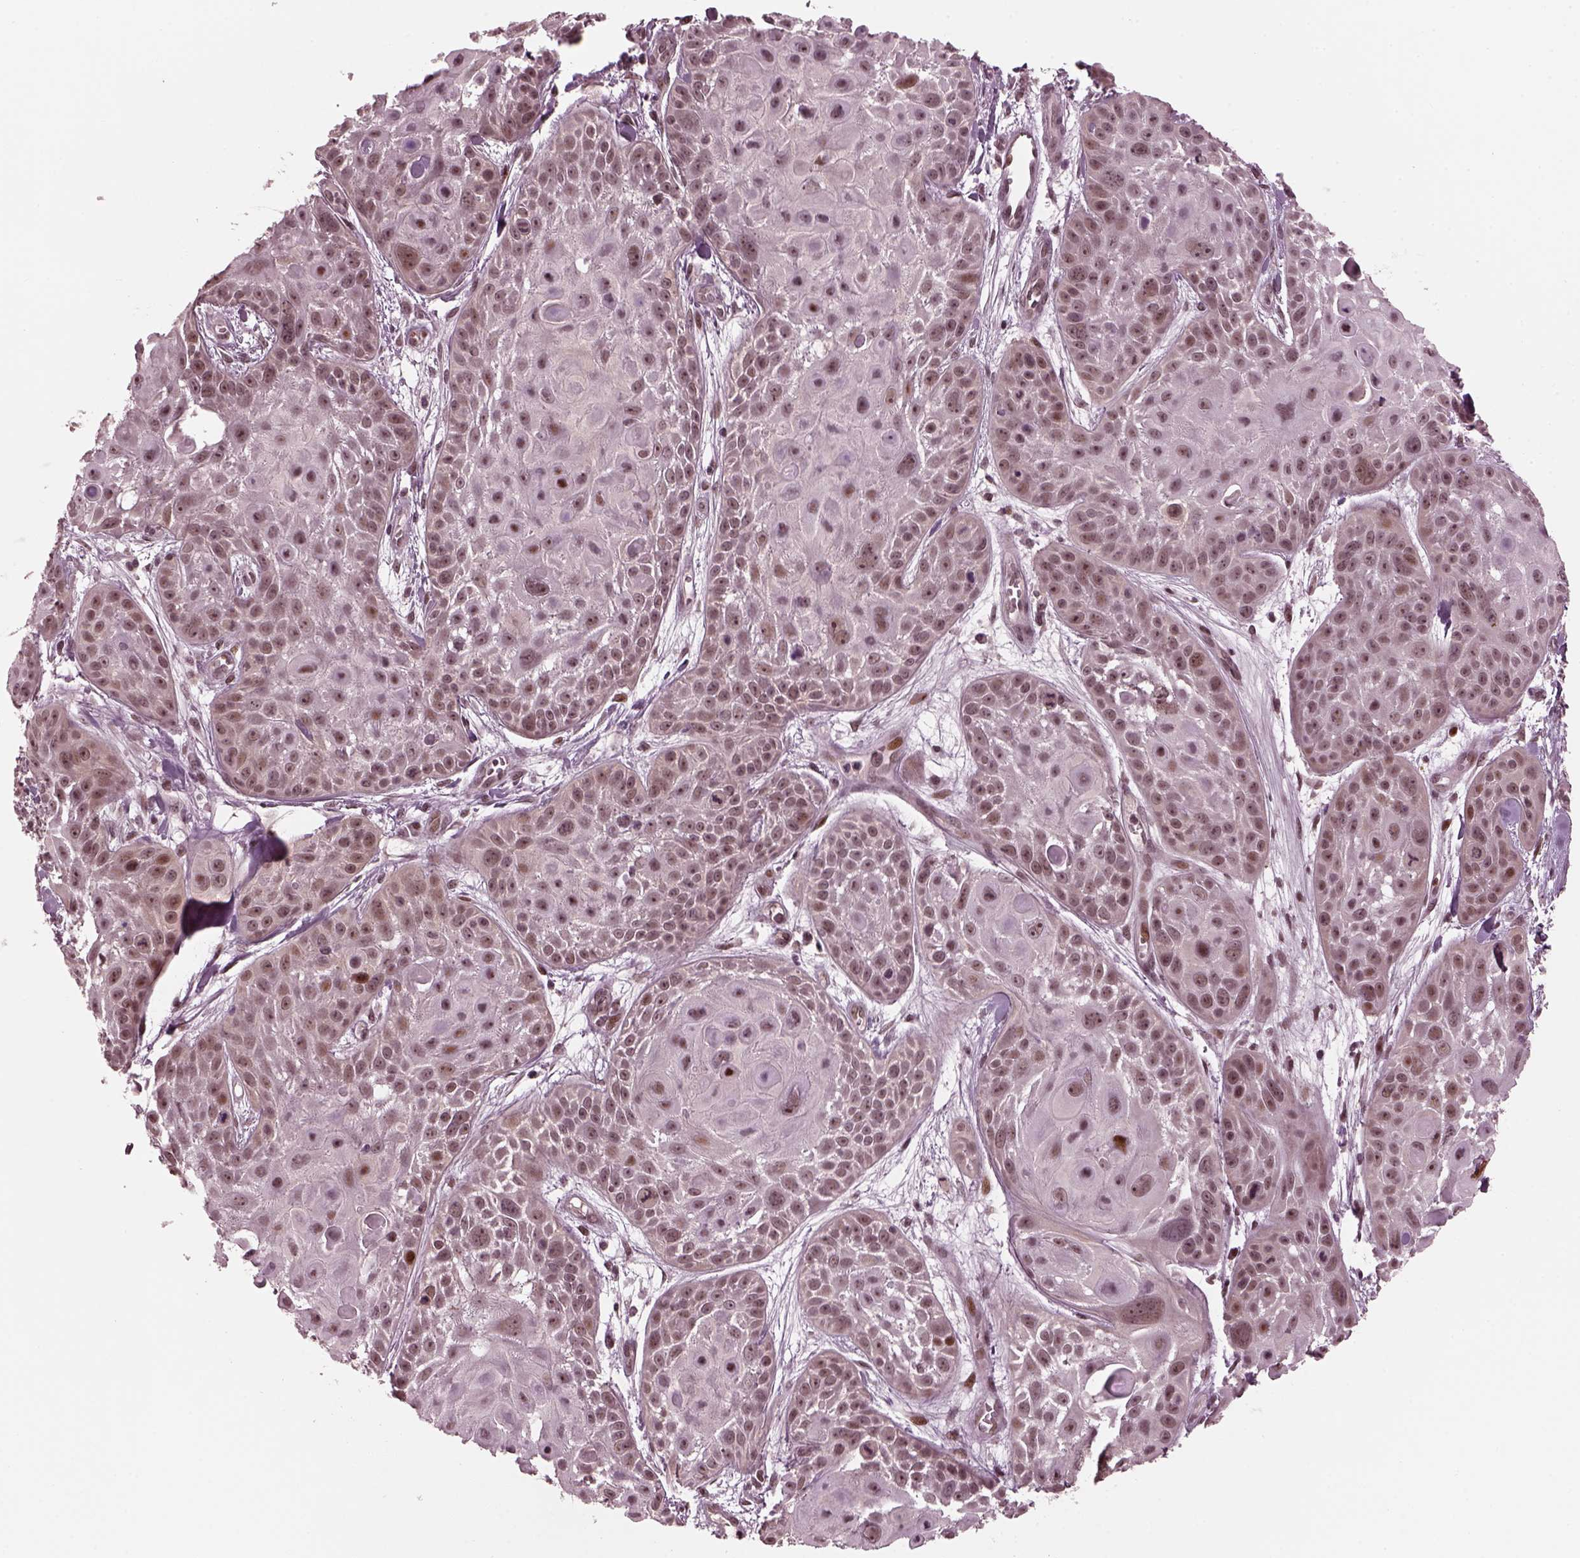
{"staining": {"intensity": "moderate", "quantity": "<25%", "location": "nuclear"}, "tissue": "skin cancer", "cell_type": "Tumor cells", "image_type": "cancer", "snomed": [{"axis": "morphology", "description": "Squamous cell carcinoma, NOS"}, {"axis": "topography", "description": "Skin"}, {"axis": "topography", "description": "Anal"}], "caption": "This micrograph reveals skin cancer stained with immunohistochemistry (IHC) to label a protein in brown. The nuclear of tumor cells show moderate positivity for the protein. Nuclei are counter-stained blue.", "gene": "TRIB3", "patient": {"sex": "female", "age": 75}}